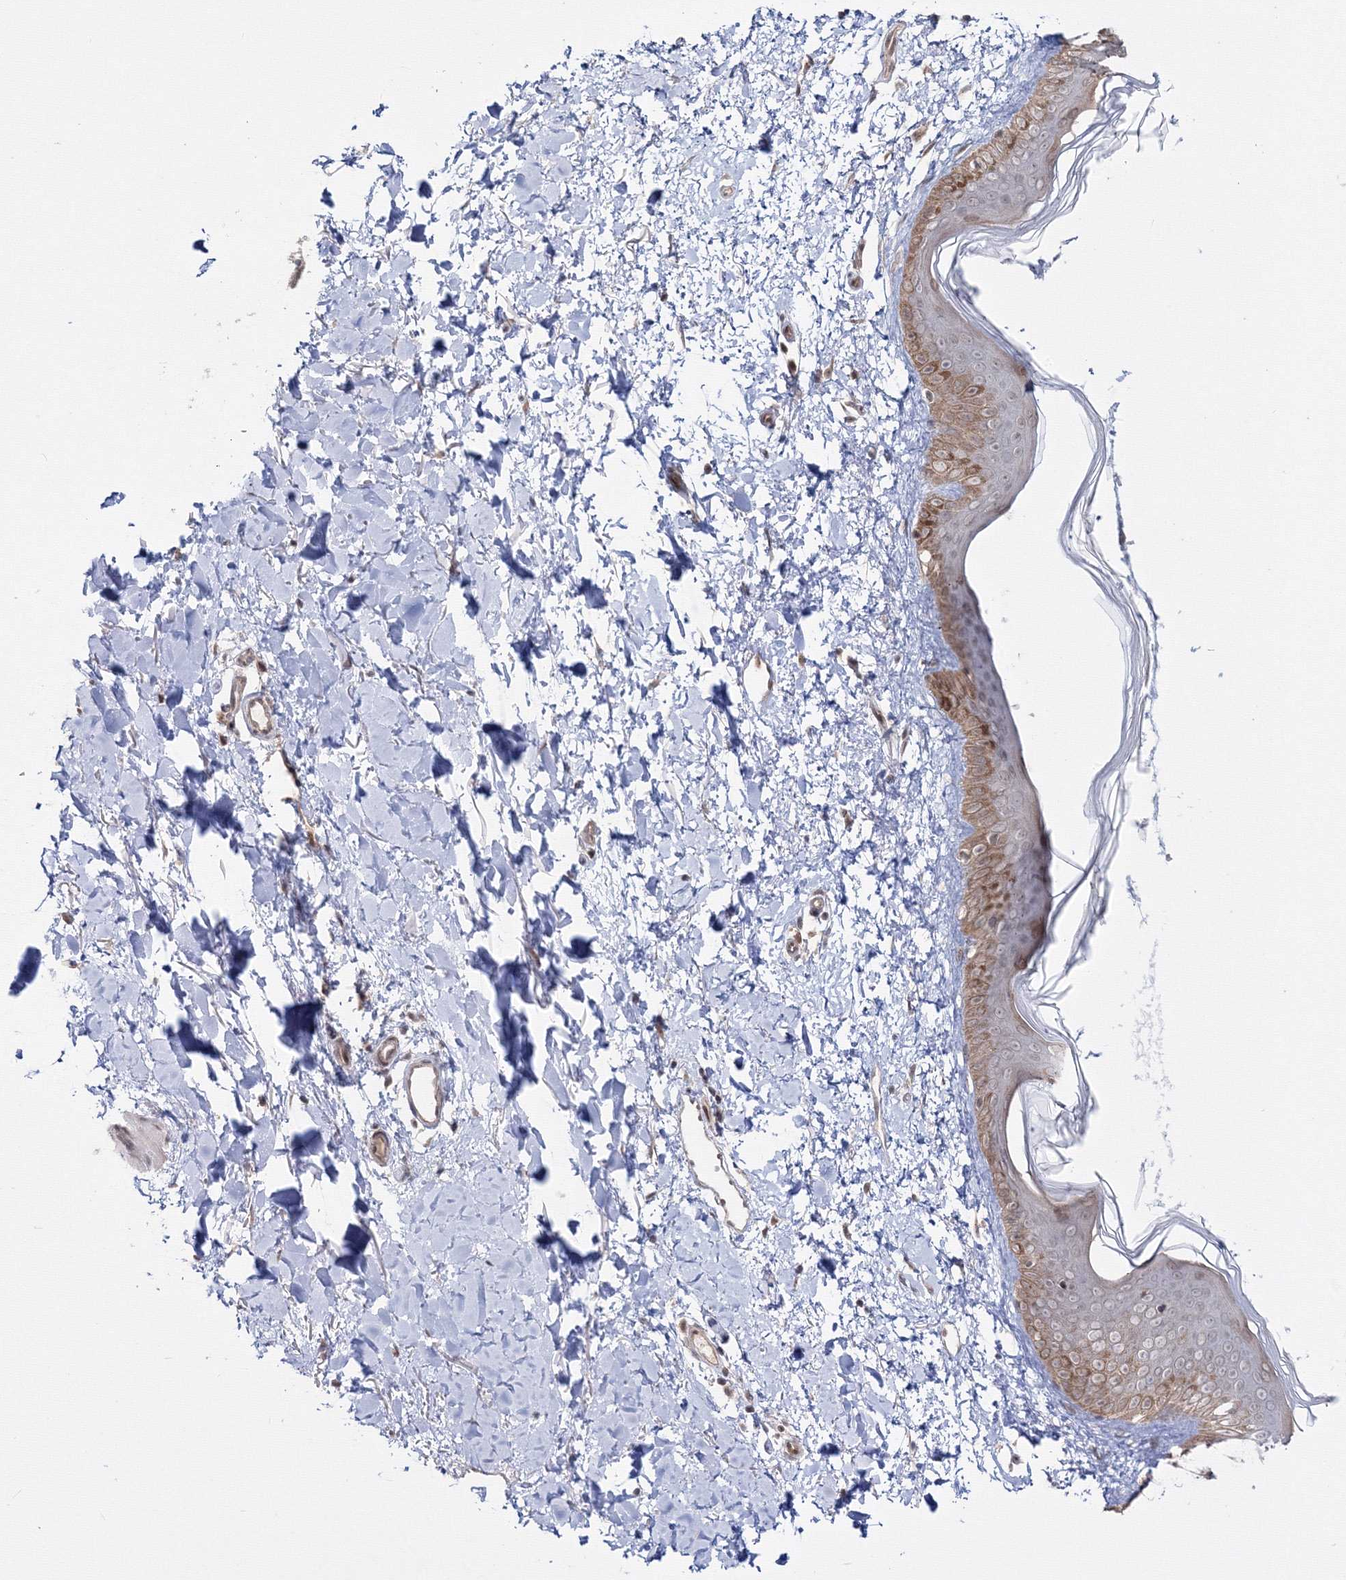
{"staining": {"intensity": "moderate", "quantity": "25%-75%", "location": "cytoplasmic/membranous"}, "tissue": "skin", "cell_type": "Fibroblasts", "image_type": "normal", "snomed": [{"axis": "morphology", "description": "Normal tissue, NOS"}, {"axis": "topography", "description": "Skin"}], "caption": "A micrograph showing moderate cytoplasmic/membranous expression in about 25%-75% of fibroblasts in normal skin, as visualized by brown immunohistochemical staining.", "gene": "ZFAND6", "patient": {"sex": "female", "age": 58}}